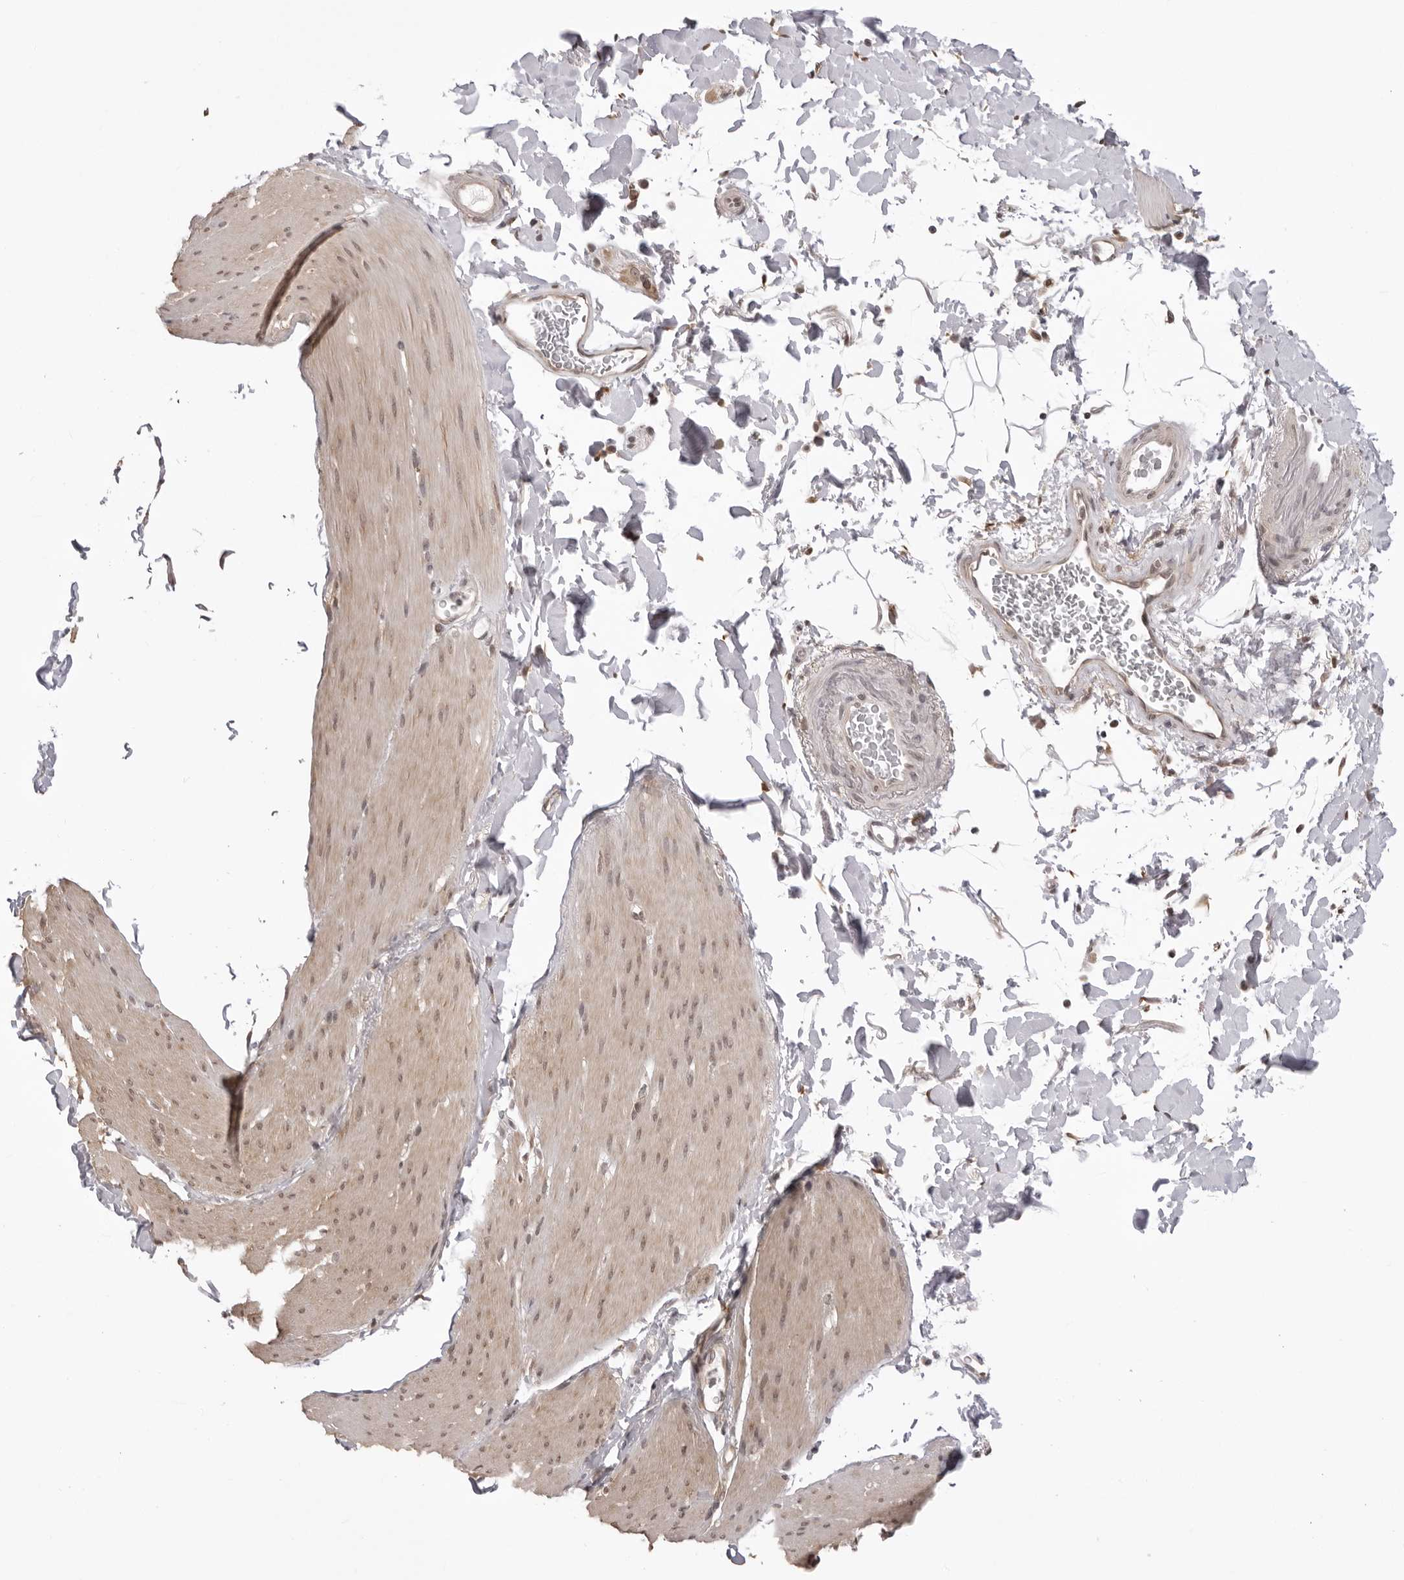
{"staining": {"intensity": "weak", "quantity": "25%-75%", "location": "cytoplasmic/membranous"}, "tissue": "smooth muscle", "cell_type": "Smooth muscle cells", "image_type": "normal", "snomed": [{"axis": "morphology", "description": "Normal tissue, NOS"}, {"axis": "topography", "description": "Smooth muscle"}, {"axis": "topography", "description": "Small intestine"}], "caption": "Human smooth muscle stained for a protein (brown) displays weak cytoplasmic/membranous positive positivity in about 25%-75% of smooth muscle cells.", "gene": "ZC3H11A", "patient": {"sex": "female", "age": 84}}